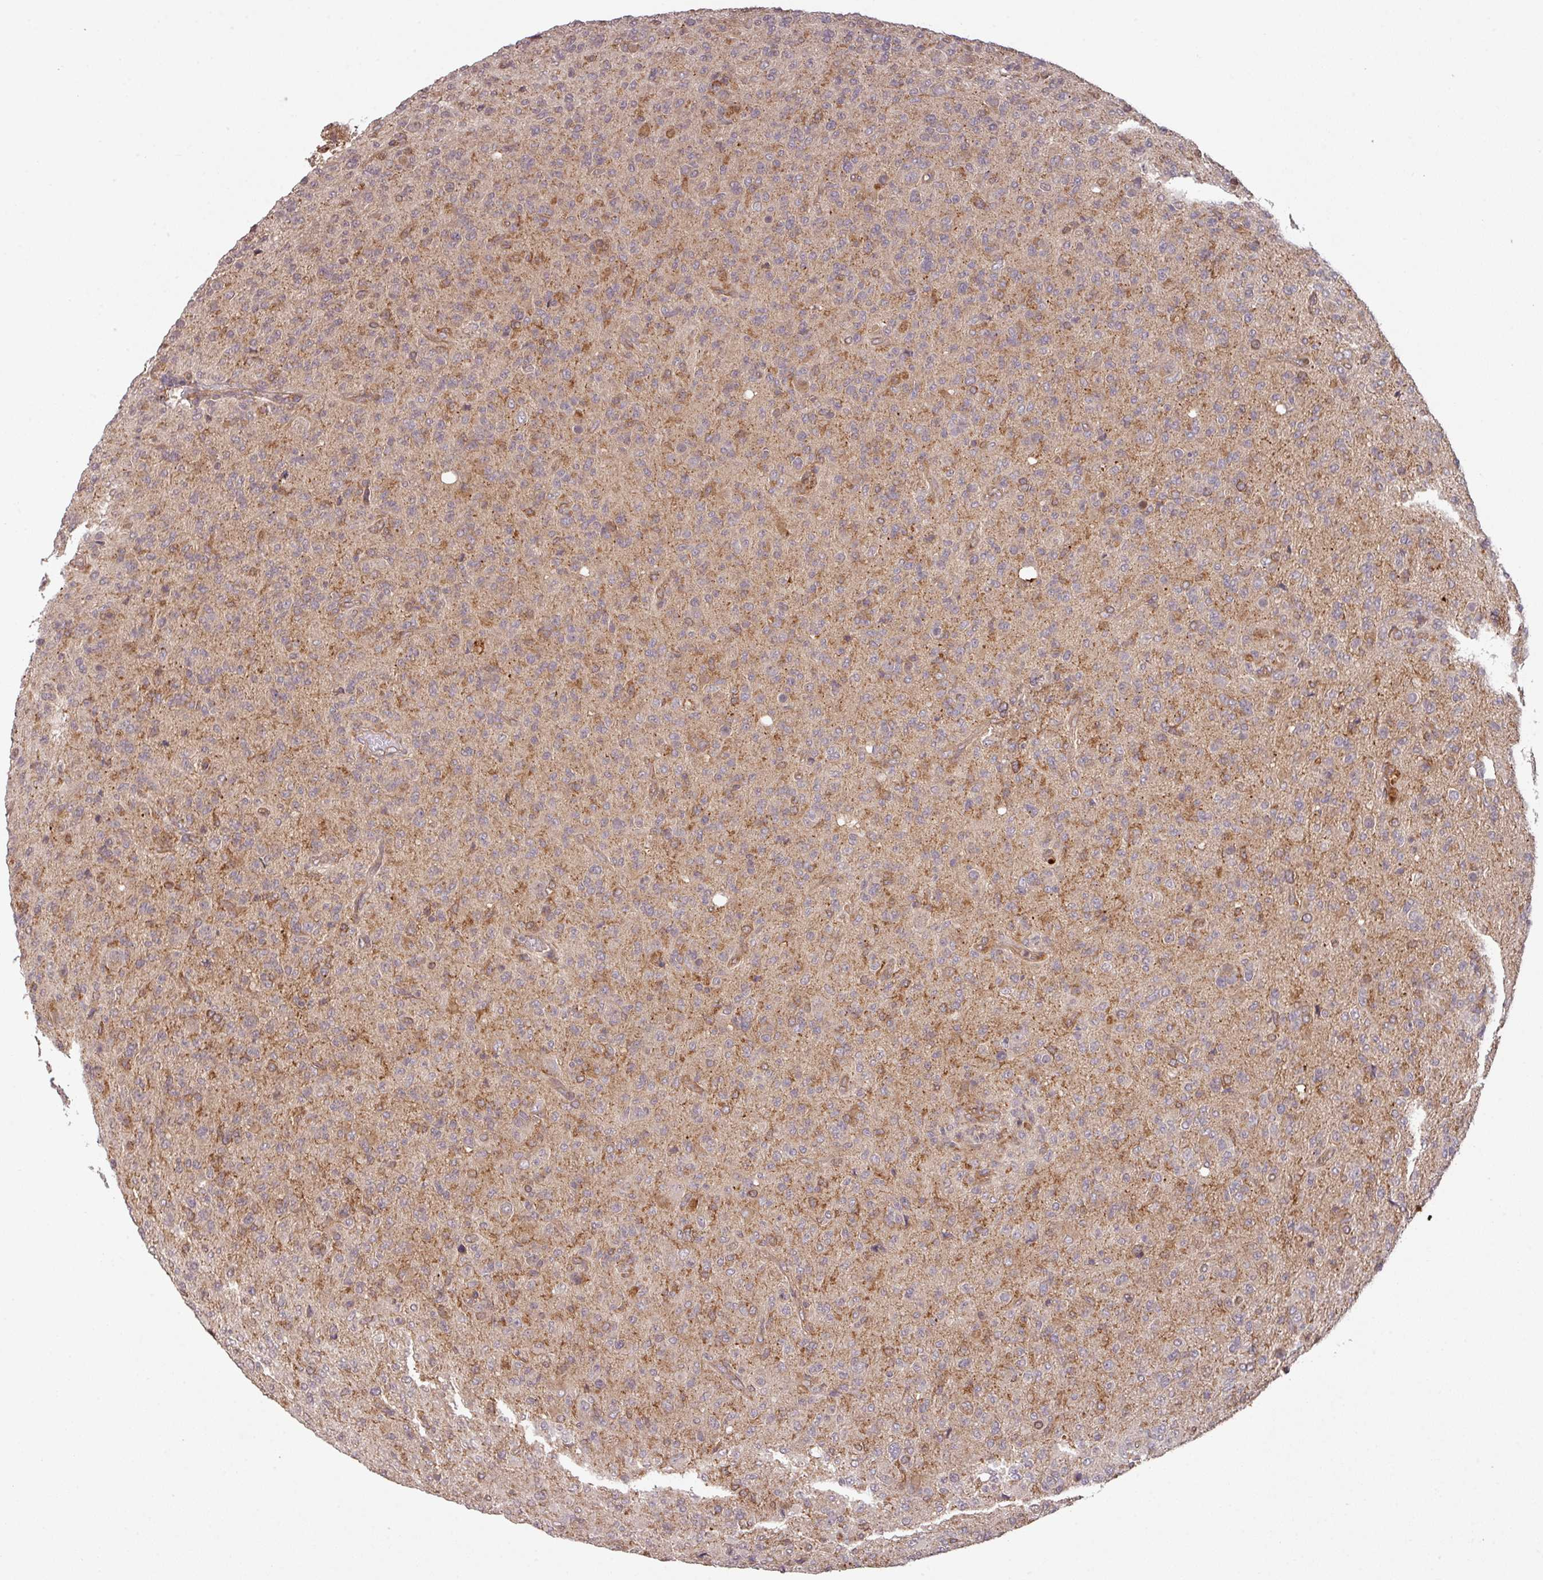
{"staining": {"intensity": "moderate", "quantity": "25%-75%", "location": "cytoplasmic/membranous"}, "tissue": "glioma", "cell_type": "Tumor cells", "image_type": "cancer", "snomed": [{"axis": "morphology", "description": "Glioma, malignant, High grade"}, {"axis": "topography", "description": "Brain"}], "caption": "Immunohistochemistry photomicrograph of human glioma stained for a protein (brown), which reveals medium levels of moderate cytoplasmic/membranous staining in approximately 25%-75% of tumor cells.", "gene": "CYFIP2", "patient": {"sex": "female", "age": 57}}